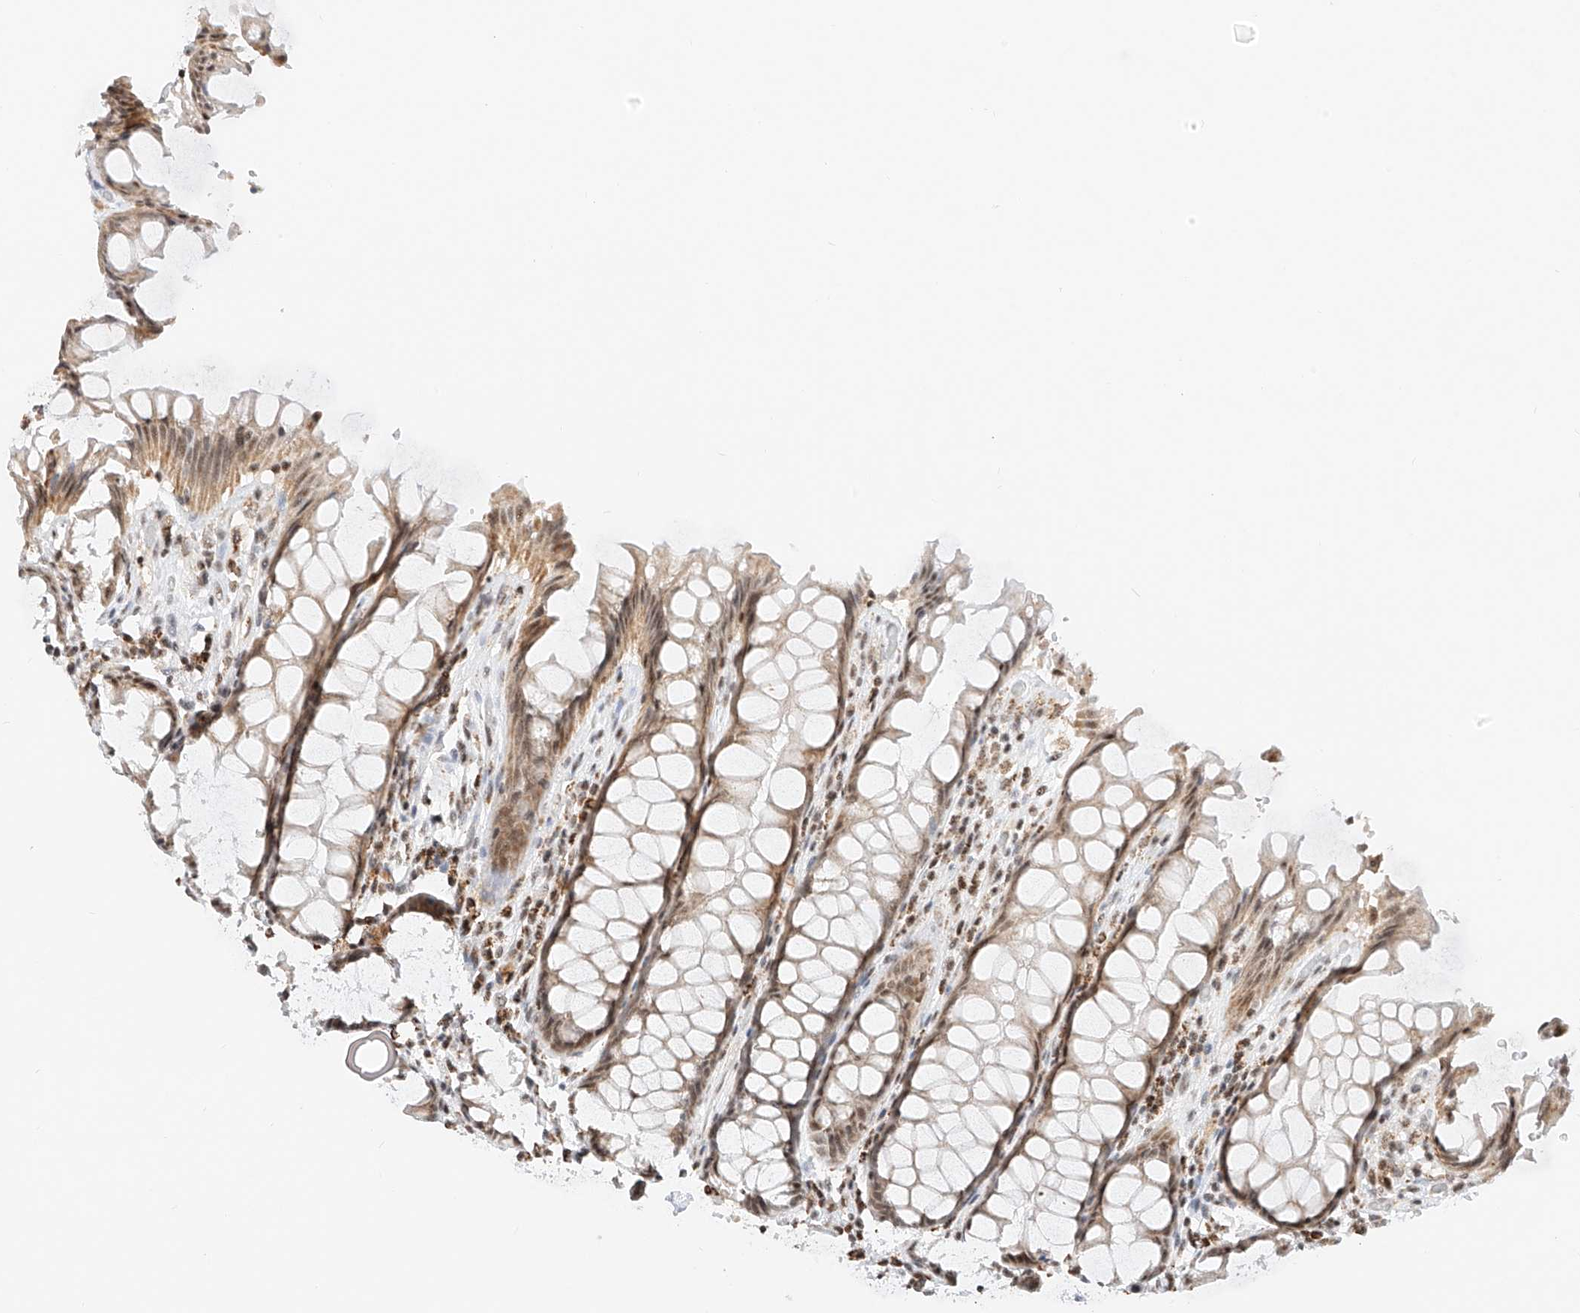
{"staining": {"intensity": "moderate", "quantity": ">75%", "location": "cytoplasmic/membranous,nuclear"}, "tissue": "rectum", "cell_type": "Glandular cells", "image_type": "normal", "snomed": [{"axis": "morphology", "description": "Normal tissue, NOS"}, {"axis": "topography", "description": "Rectum"}], "caption": "A brown stain labels moderate cytoplasmic/membranous,nuclear positivity of a protein in glandular cells of normal rectum. Using DAB (brown) and hematoxylin (blue) stains, captured at high magnification using brightfield microscopy.", "gene": "NRF1", "patient": {"sex": "male", "age": 64}}